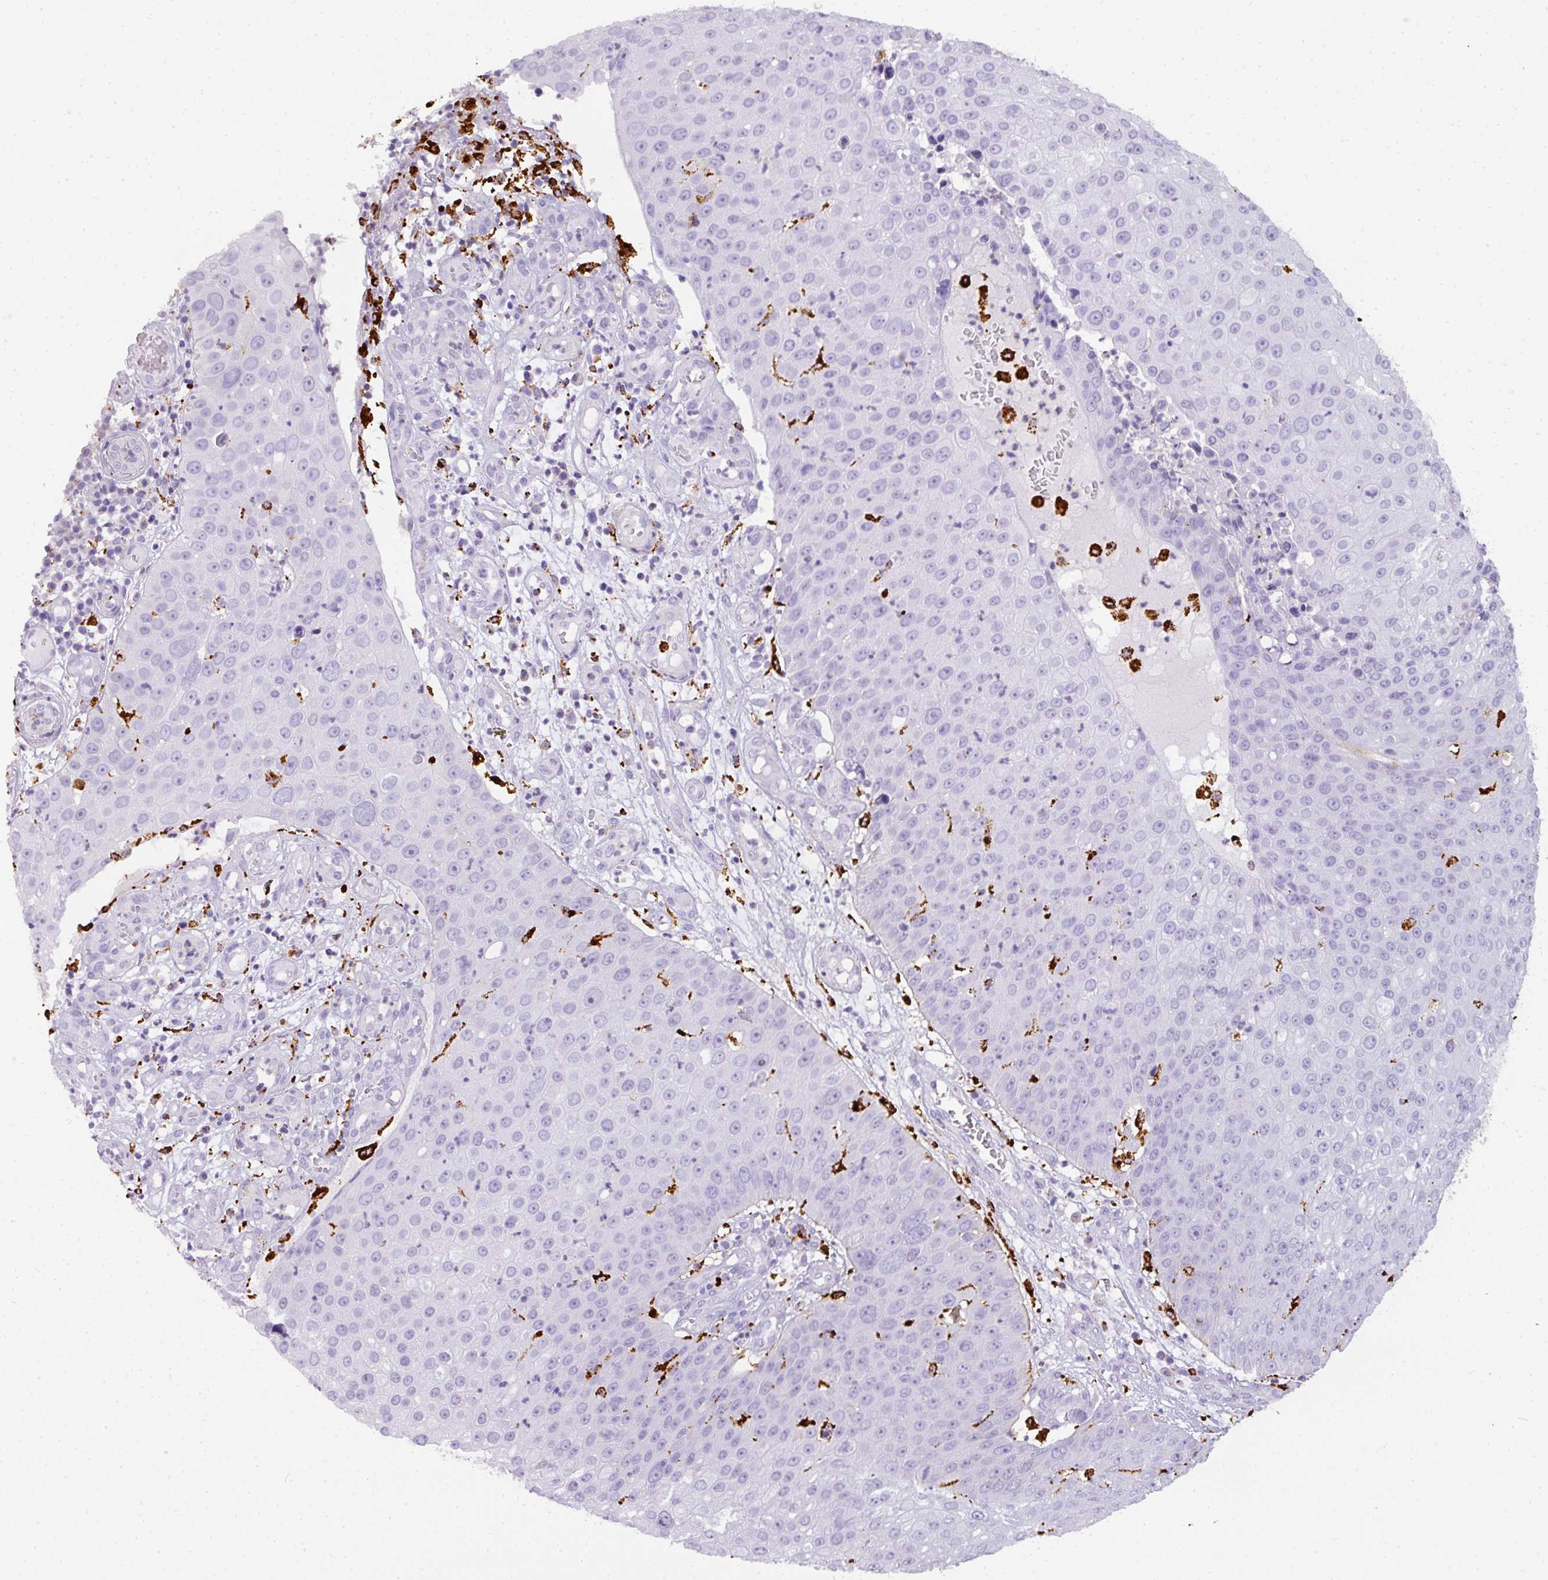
{"staining": {"intensity": "negative", "quantity": "none", "location": "none"}, "tissue": "skin cancer", "cell_type": "Tumor cells", "image_type": "cancer", "snomed": [{"axis": "morphology", "description": "Squamous cell carcinoma, NOS"}, {"axis": "topography", "description": "Skin"}], "caption": "An immunohistochemistry (IHC) micrograph of squamous cell carcinoma (skin) is shown. There is no staining in tumor cells of squamous cell carcinoma (skin).", "gene": "MMACHC", "patient": {"sex": "male", "age": 71}}